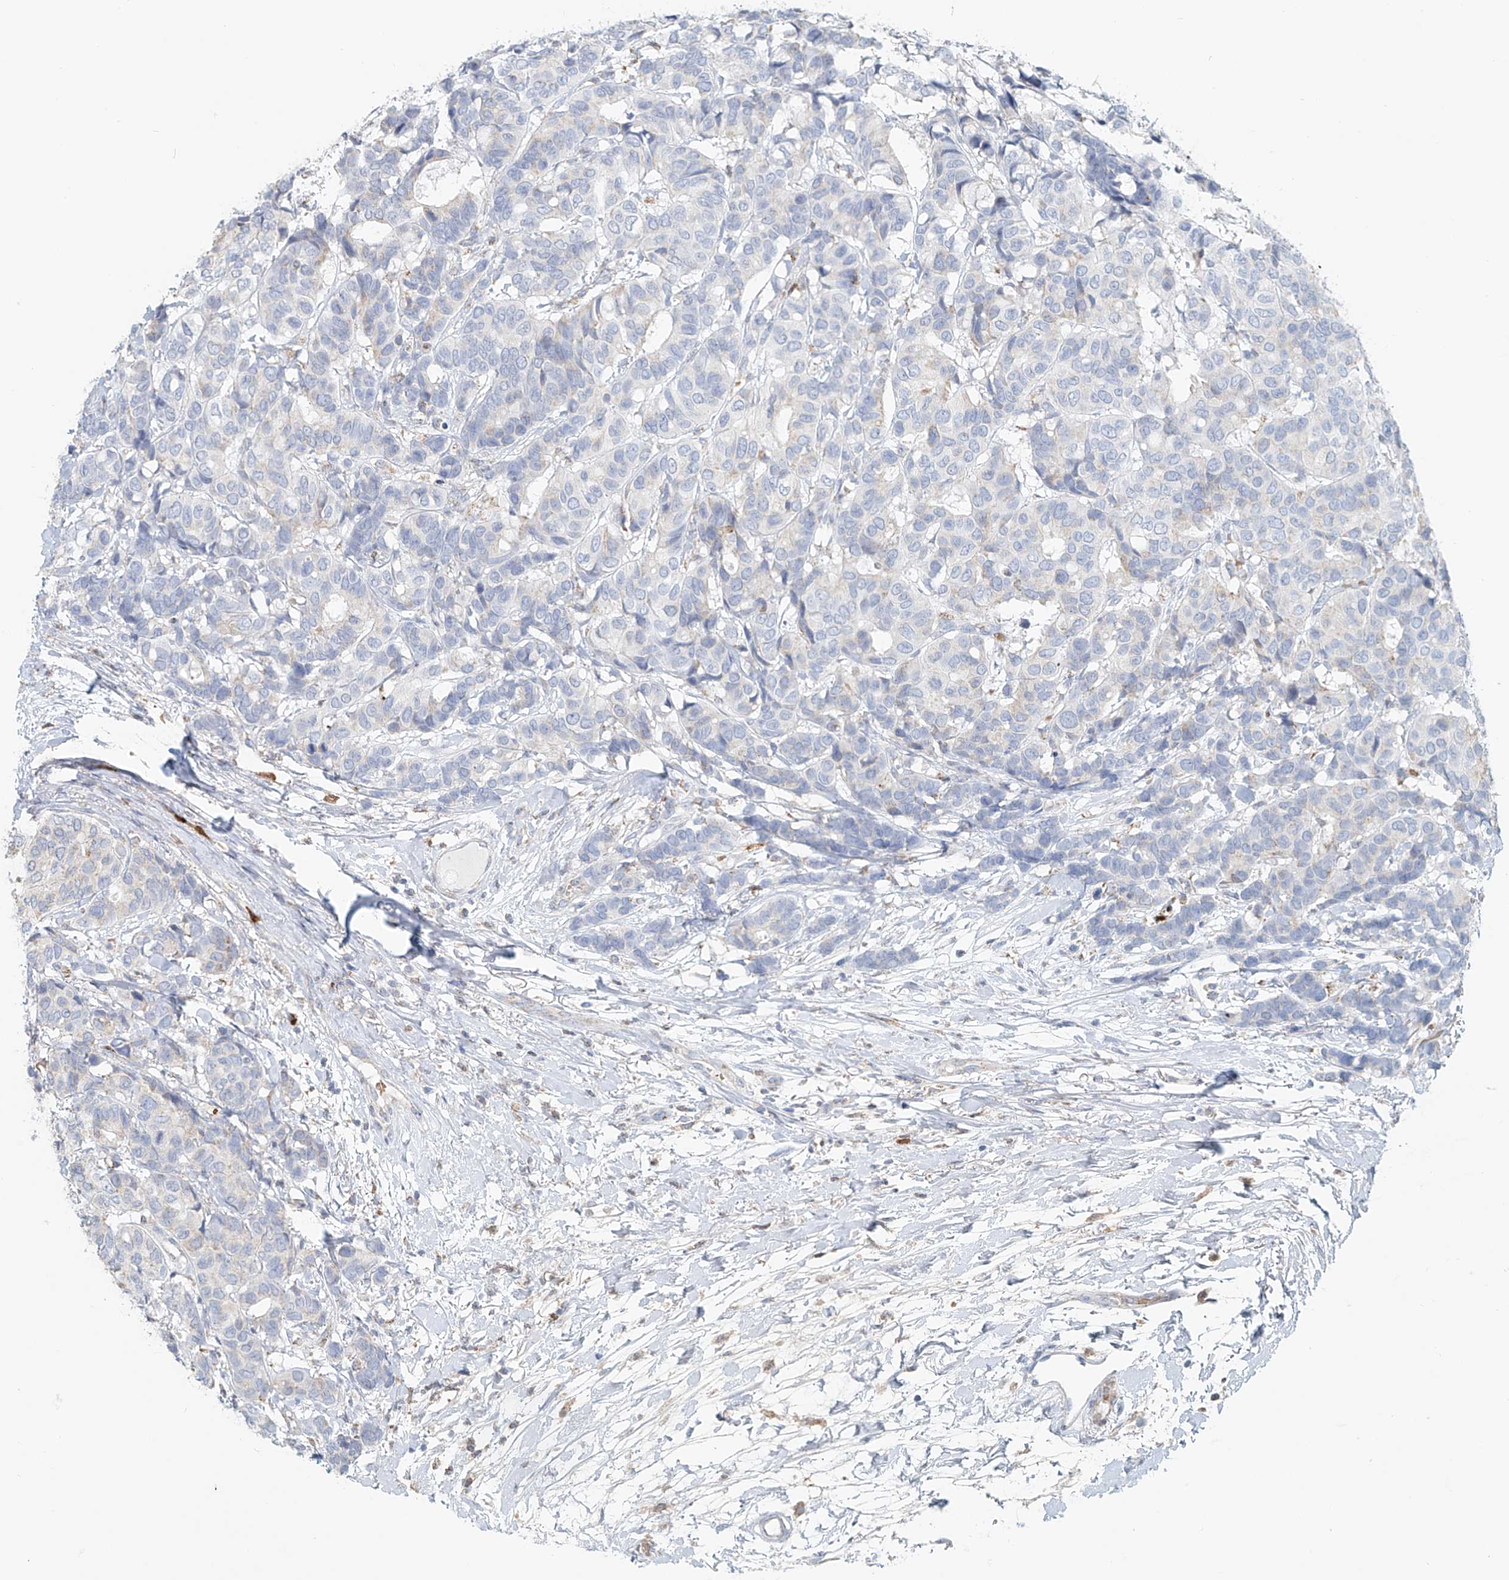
{"staining": {"intensity": "negative", "quantity": "none", "location": "none"}, "tissue": "breast cancer", "cell_type": "Tumor cells", "image_type": "cancer", "snomed": [{"axis": "morphology", "description": "Duct carcinoma"}, {"axis": "topography", "description": "Breast"}], "caption": "High magnification brightfield microscopy of breast intraductal carcinoma stained with DAB (3,3'-diaminobenzidine) (brown) and counterstained with hematoxylin (blue): tumor cells show no significant staining. The staining is performed using DAB (3,3'-diaminobenzidine) brown chromogen with nuclei counter-stained in using hematoxylin.", "gene": "PTPRA", "patient": {"sex": "female", "age": 87}}